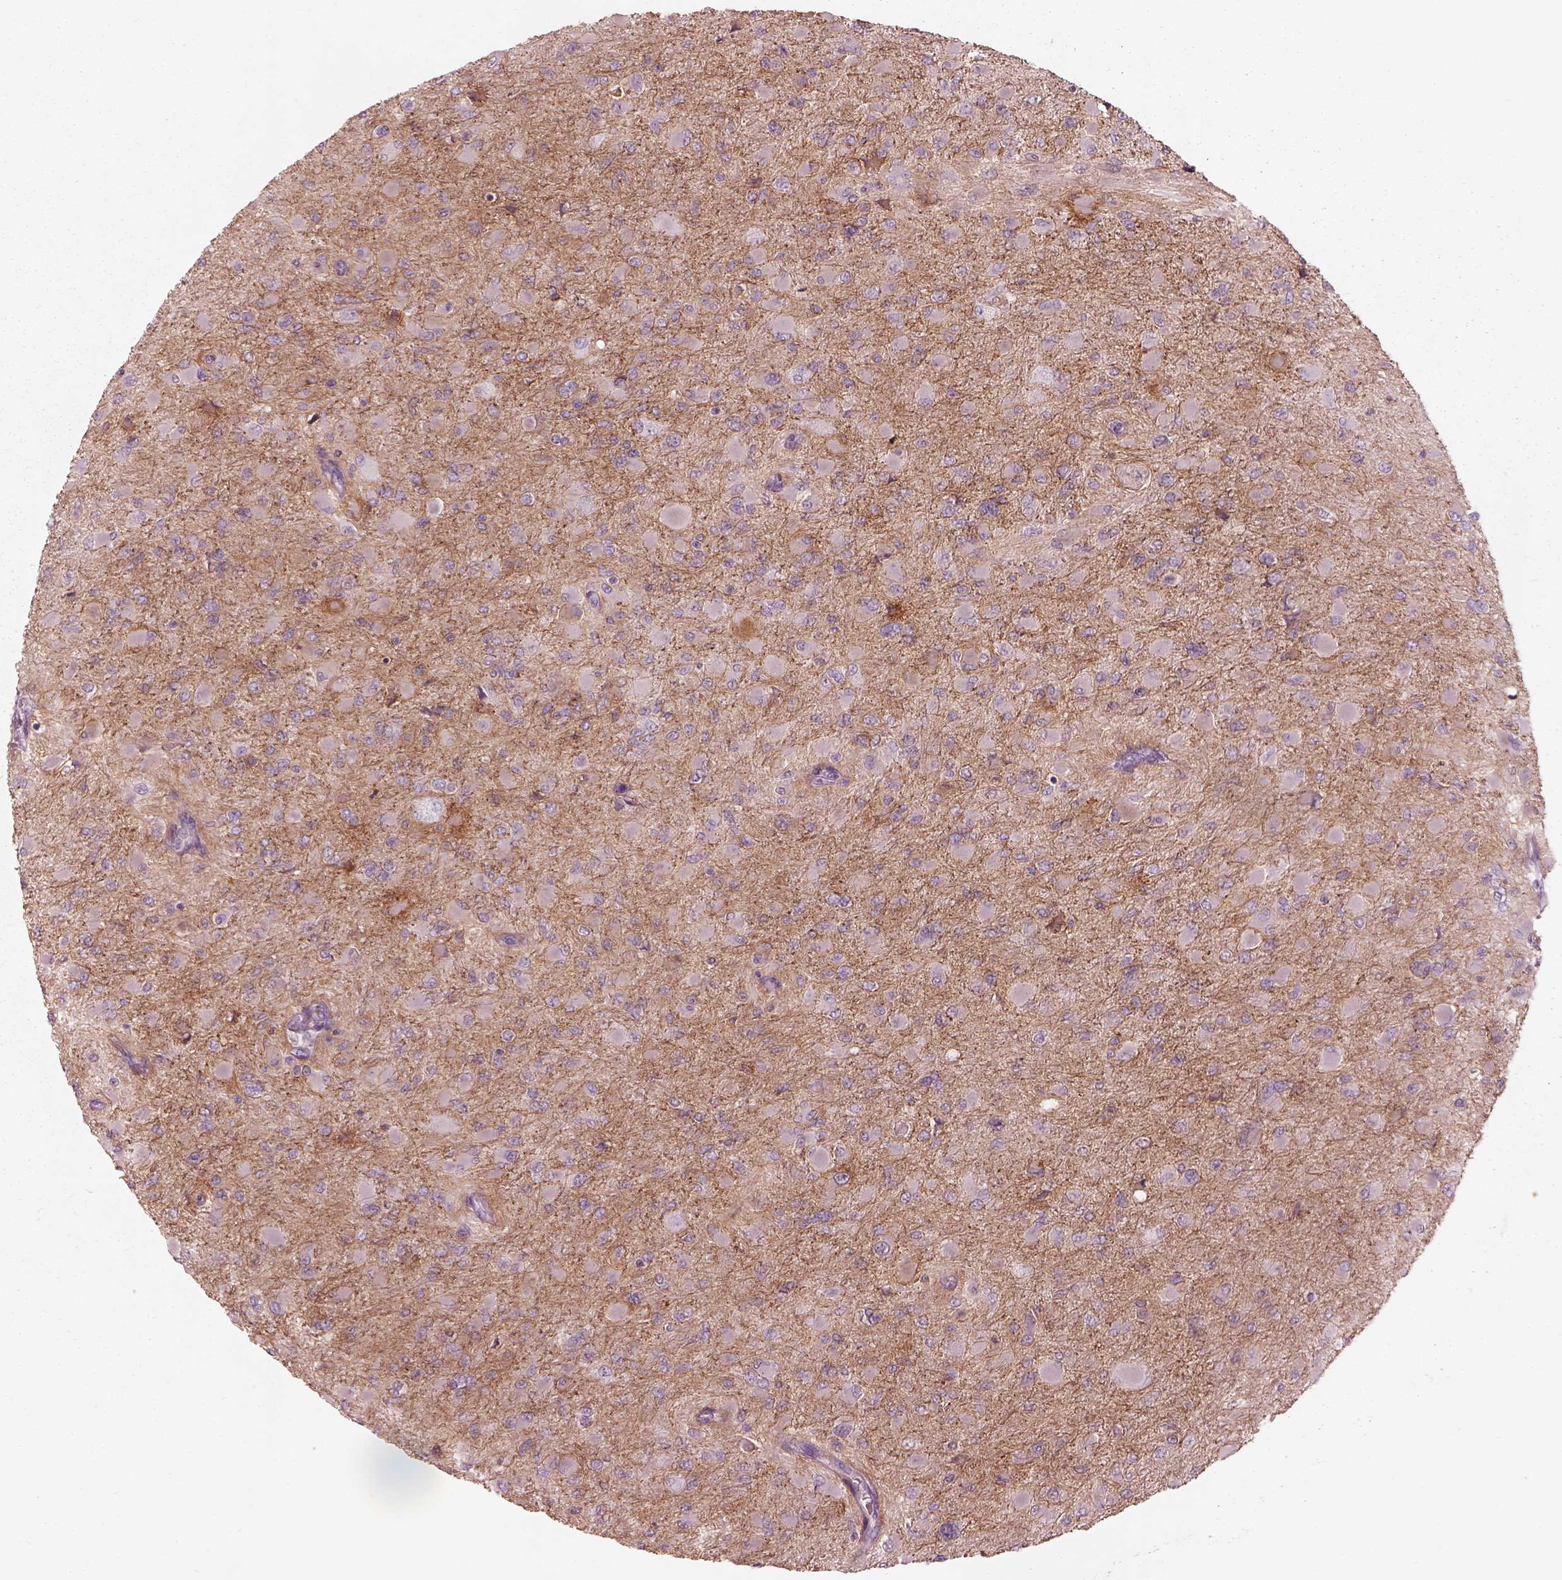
{"staining": {"intensity": "negative", "quantity": "none", "location": "none"}, "tissue": "glioma", "cell_type": "Tumor cells", "image_type": "cancer", "snomed": [{"axis": "morphology", "description": "Glioma, malignant, High grade"}, {"axis": "topography", "description": "Cerebral cortex"}], "caption": "DAB immunohistochemical staining of human glioma exhibits no significant positivity in tumor cells.", "gene": "CADM2", "patient": {"sex": "female", "age": 36}}